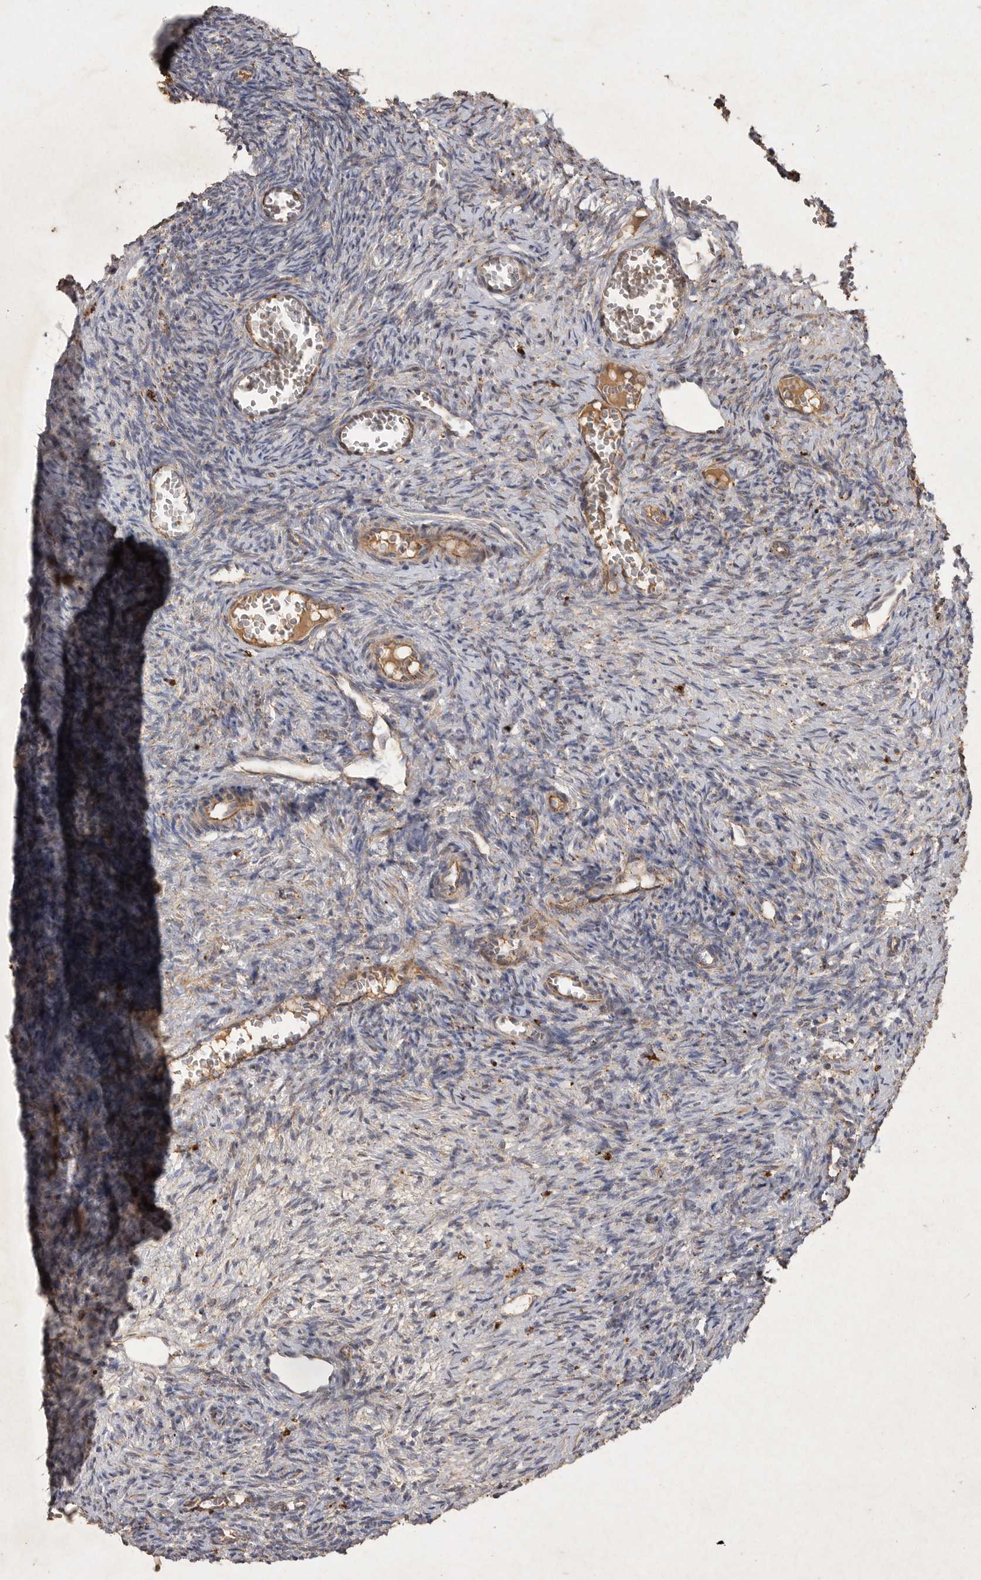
{"staining": {"intensity": "moderate", "quantity": ">75%", "location": "cytoplasmic/membranous"}, "tissue": "ovary", "cell_type": "Follicle cells", "image_type": "normal", "snomed": [{"axis": "morphology", "description": "Normal tissue, NOS"}, {"axis": "topography", "description": "Ovary"}], "caption": "A photomicrograph showing moderate cytoplasmic/membranous expression in approximately >75% of follicle cells in normal ovary, as visualized by brown immunohistochemical staining.", "gene": "MRPL41", "patient": {"sex": "female", "age": 27}}